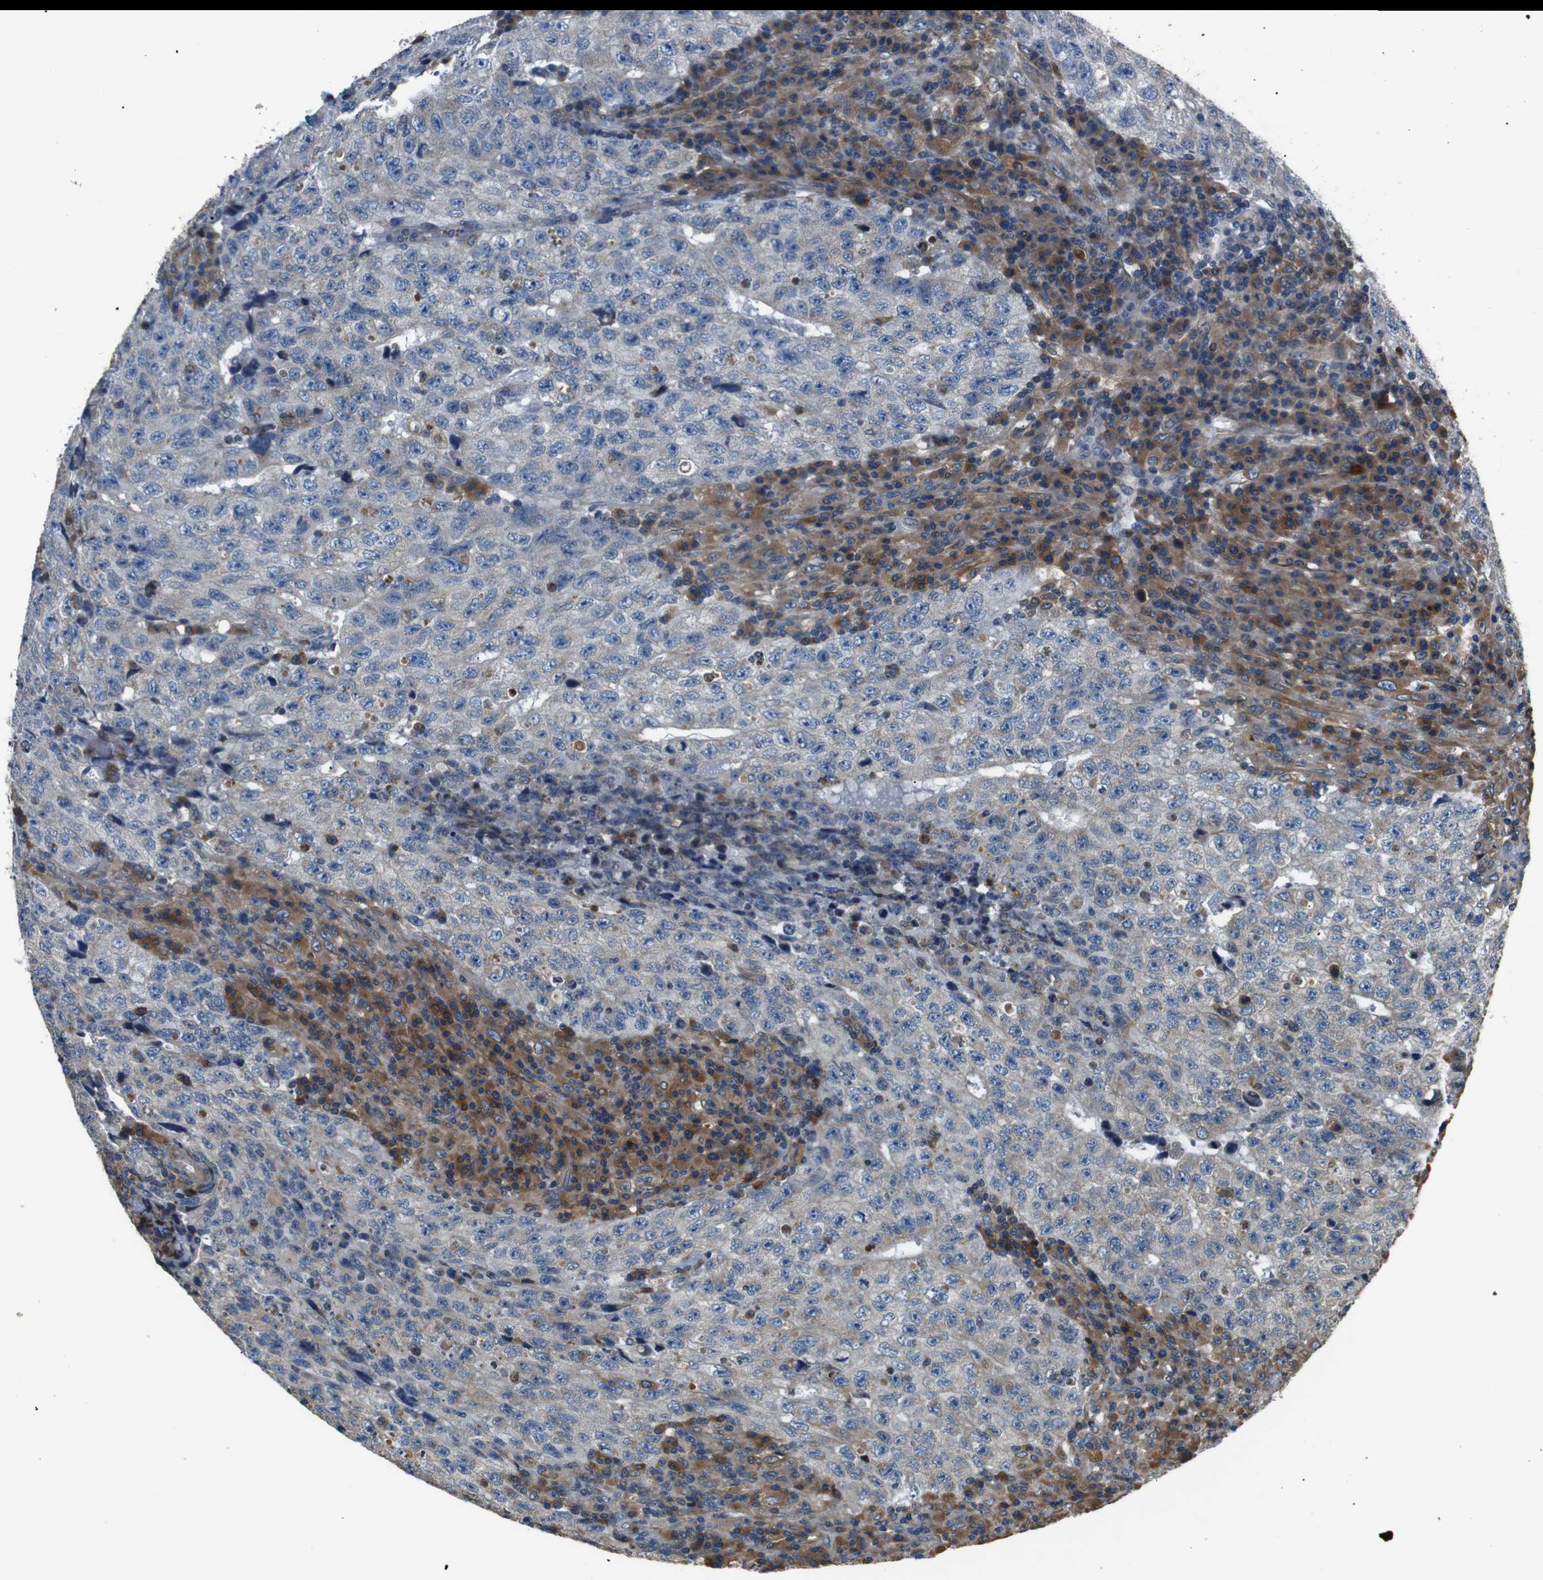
{"staining": {"intensity": "negative", "quantity": "none", "location": "none"}, "tissue": "testis cancer", "cell_type": "Tumor cells", "image_type": "cancer", "snomed": [{"axis": "morphology", "description": "Necrosis, NOS"}, {"axis": "morphology", "description": "Carcinoma, Embryonal, NOS"}, {"axis": "topography", "description": "Testis"}], "caption": "This photomicrograph is of testis cancer stained with IHC to label a protein in brown with the nuclei are counter-stained blue. There is no positivity in tumor cells.", "gene": "TMED2", "patient": {"sex": "male", "age": 19}}